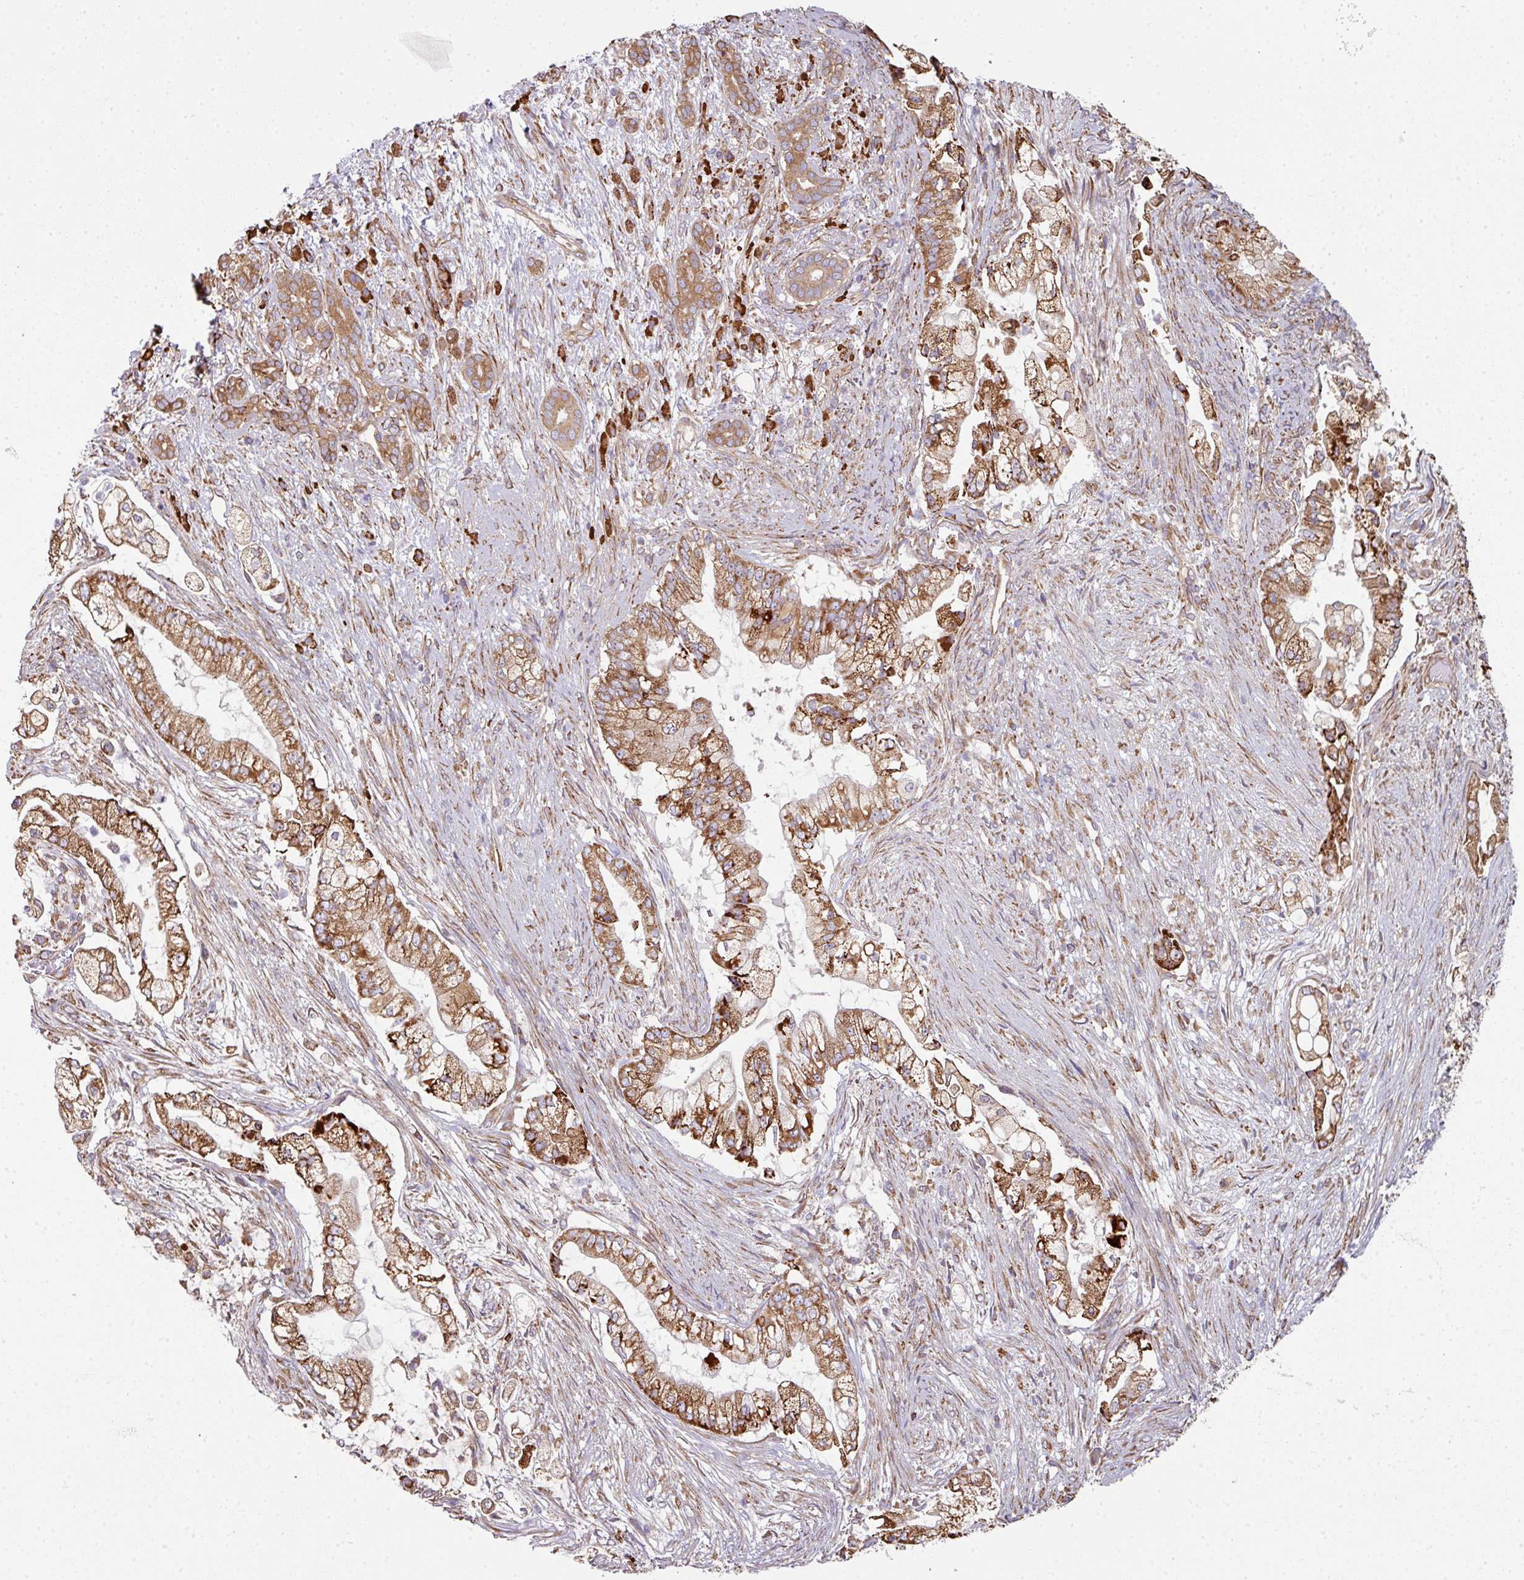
{"staining": {"intensity": "strong", "quantity": ">75%", "location": "cytoplasmic/membranous"}, "tissue": "pancreatic cancer", "cell_type": "Tumor cells", "image_type": "cancer", "snomed": [{"axis": "morphology", "description": "Adenocarcinoma, NOS"}, {"axis": "topography", "description": "Pancreas"}], "caption": "High-magnification brightfield microscopy of adenocarcinoma (pancreatic) stained with DAB (3,3'-diaminobenzidine) (brown) and counterstained with hematoxylin (blue). tumor cells exhibit strong cytoplasmic/membranous staining is identified in approximately>75% of cells.", "gene": "FAT4", "patient": {"sex": "female", "age": 69}}